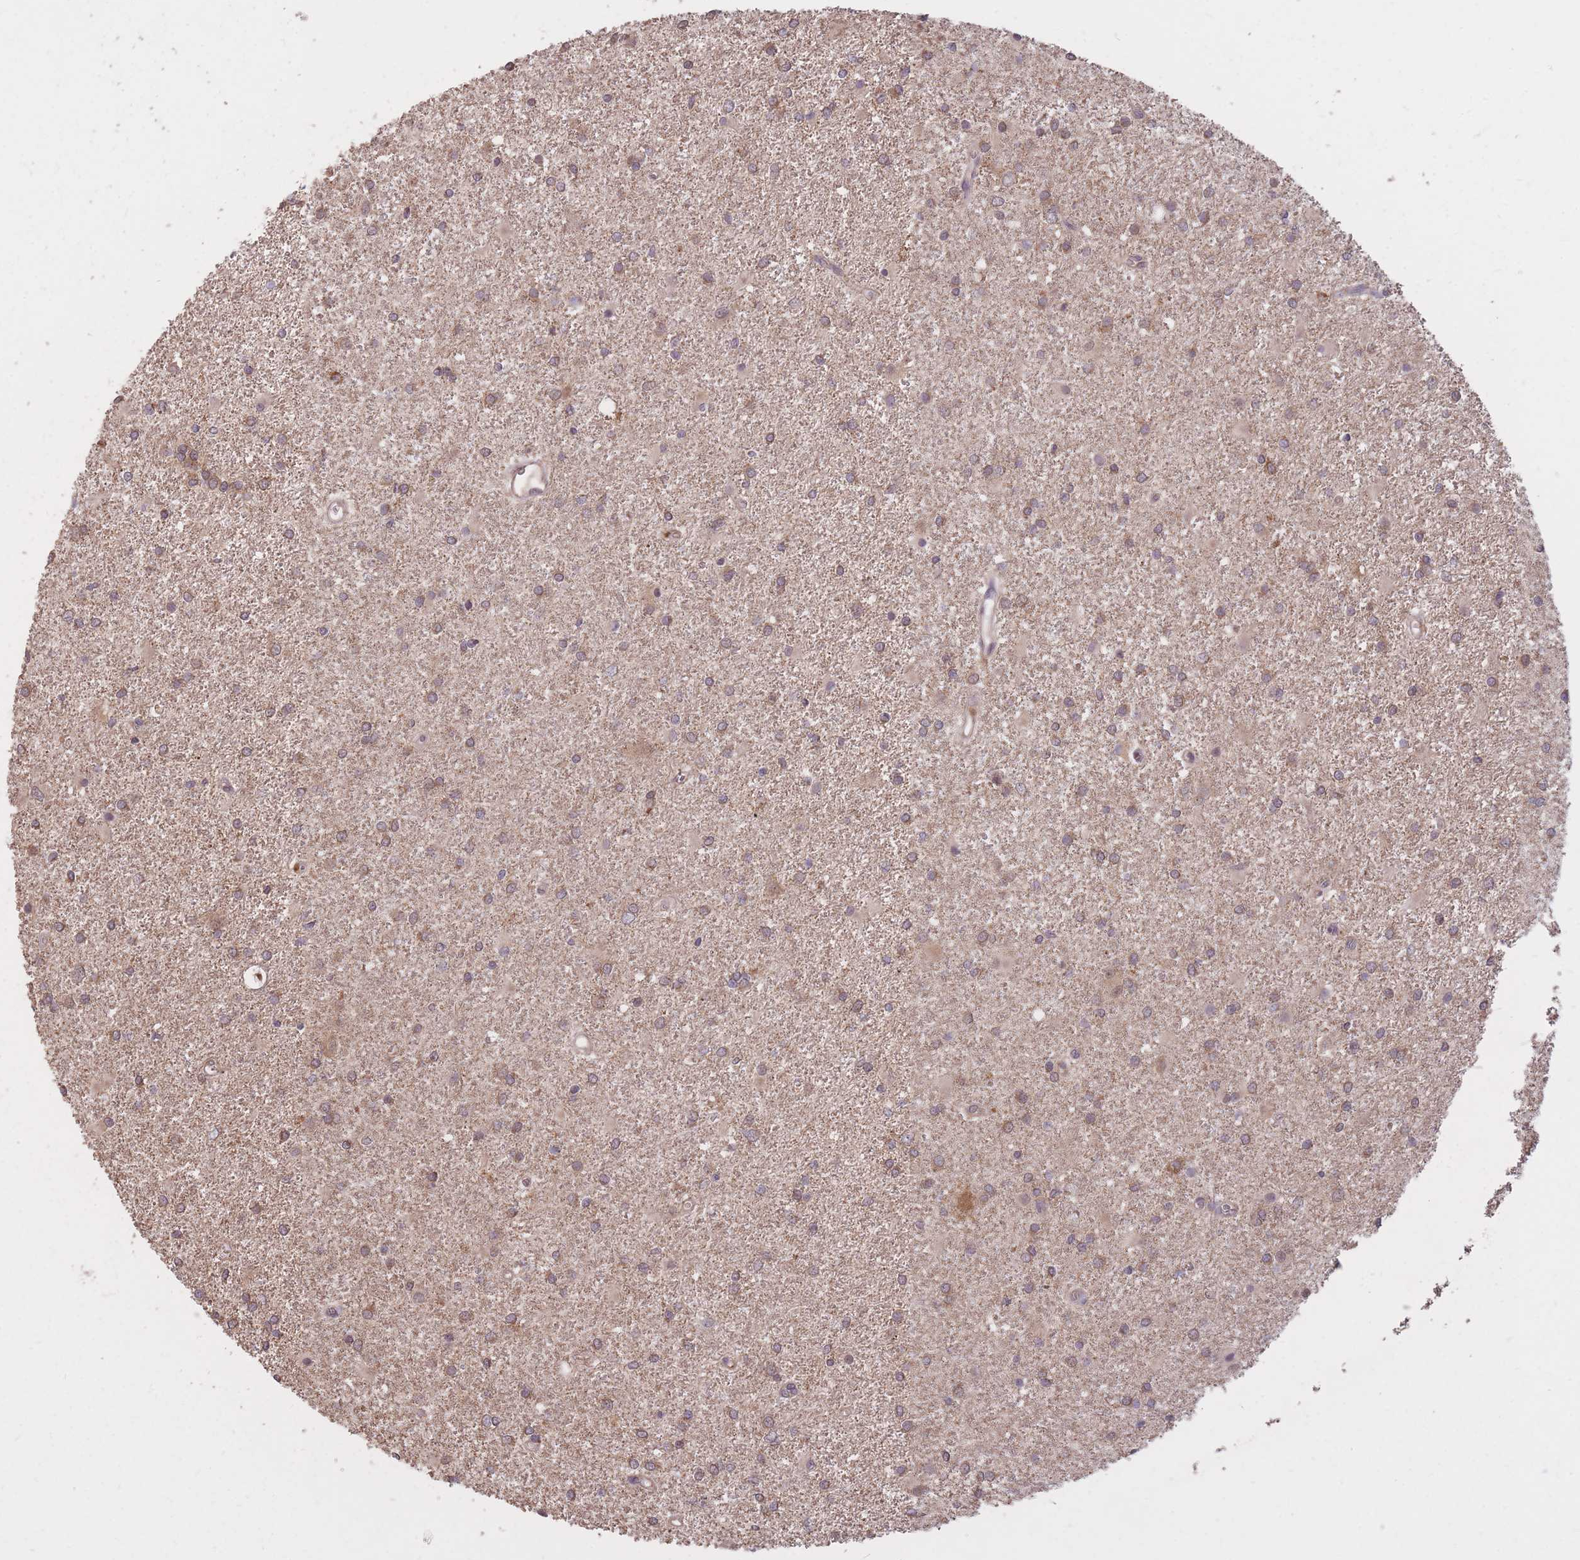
{"staining": {"intensity": "weak", "quantity": "25%-75%", "location": "cytoplasmic/membranous"}, "tissue": "glioma", "cell_type": "Tumor cells", "image_type": "cancer", "snomed": [{"axis": "morphology", "description": "Glioma, malignant, High grade"}, {"axis": "topography", "description": "Brain"}], "caption": "Malignant glioma (high-grade) stained for a protein displays weak cytoplasmic/membranous positivity in tumor cells.", "gene": "IGF2BP2", "patient": {"sex": "female", "age": 50}}